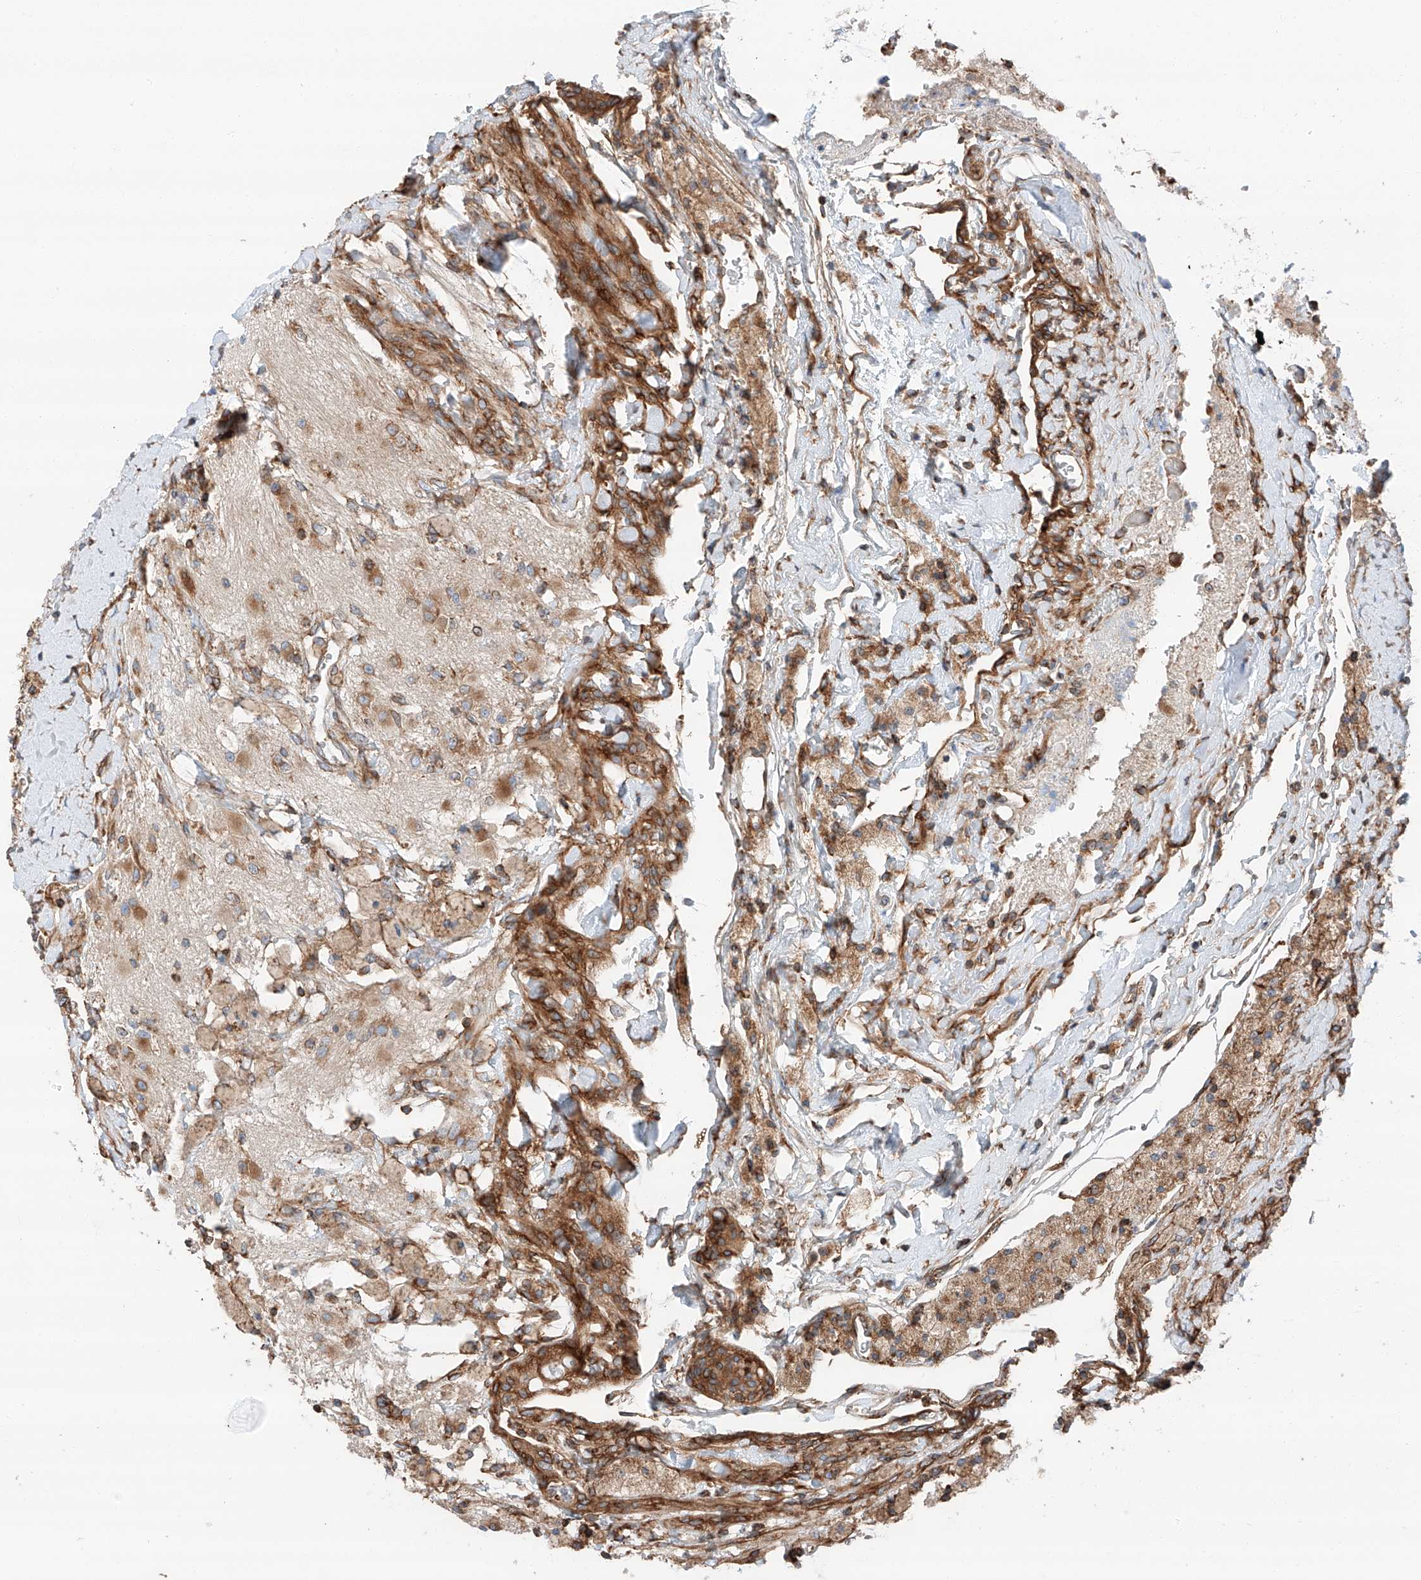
{"staining": {"intensity": "strong", "quantity": "25%-75%", "location": "cytoplasmic/membranous"}, "tissue": "glioma", "cell_type": "Tumor cells", "image_type": "cancer", "snomed": [{"axis": "morphology", "description": "Glioma, malignant, High grade"}, {"axis": "topography", "description": "Brain"}], "caption": "Immunohistochemical staining of malignant glioma (high-grade) demonstrates high levels of strong cytoplasmic/membranous staining in about 25%-75% of tumor cells. Nuclei are stained in blue.", "gene": "ZC3H15", "patient": {"sex": "male", "age": 34}}